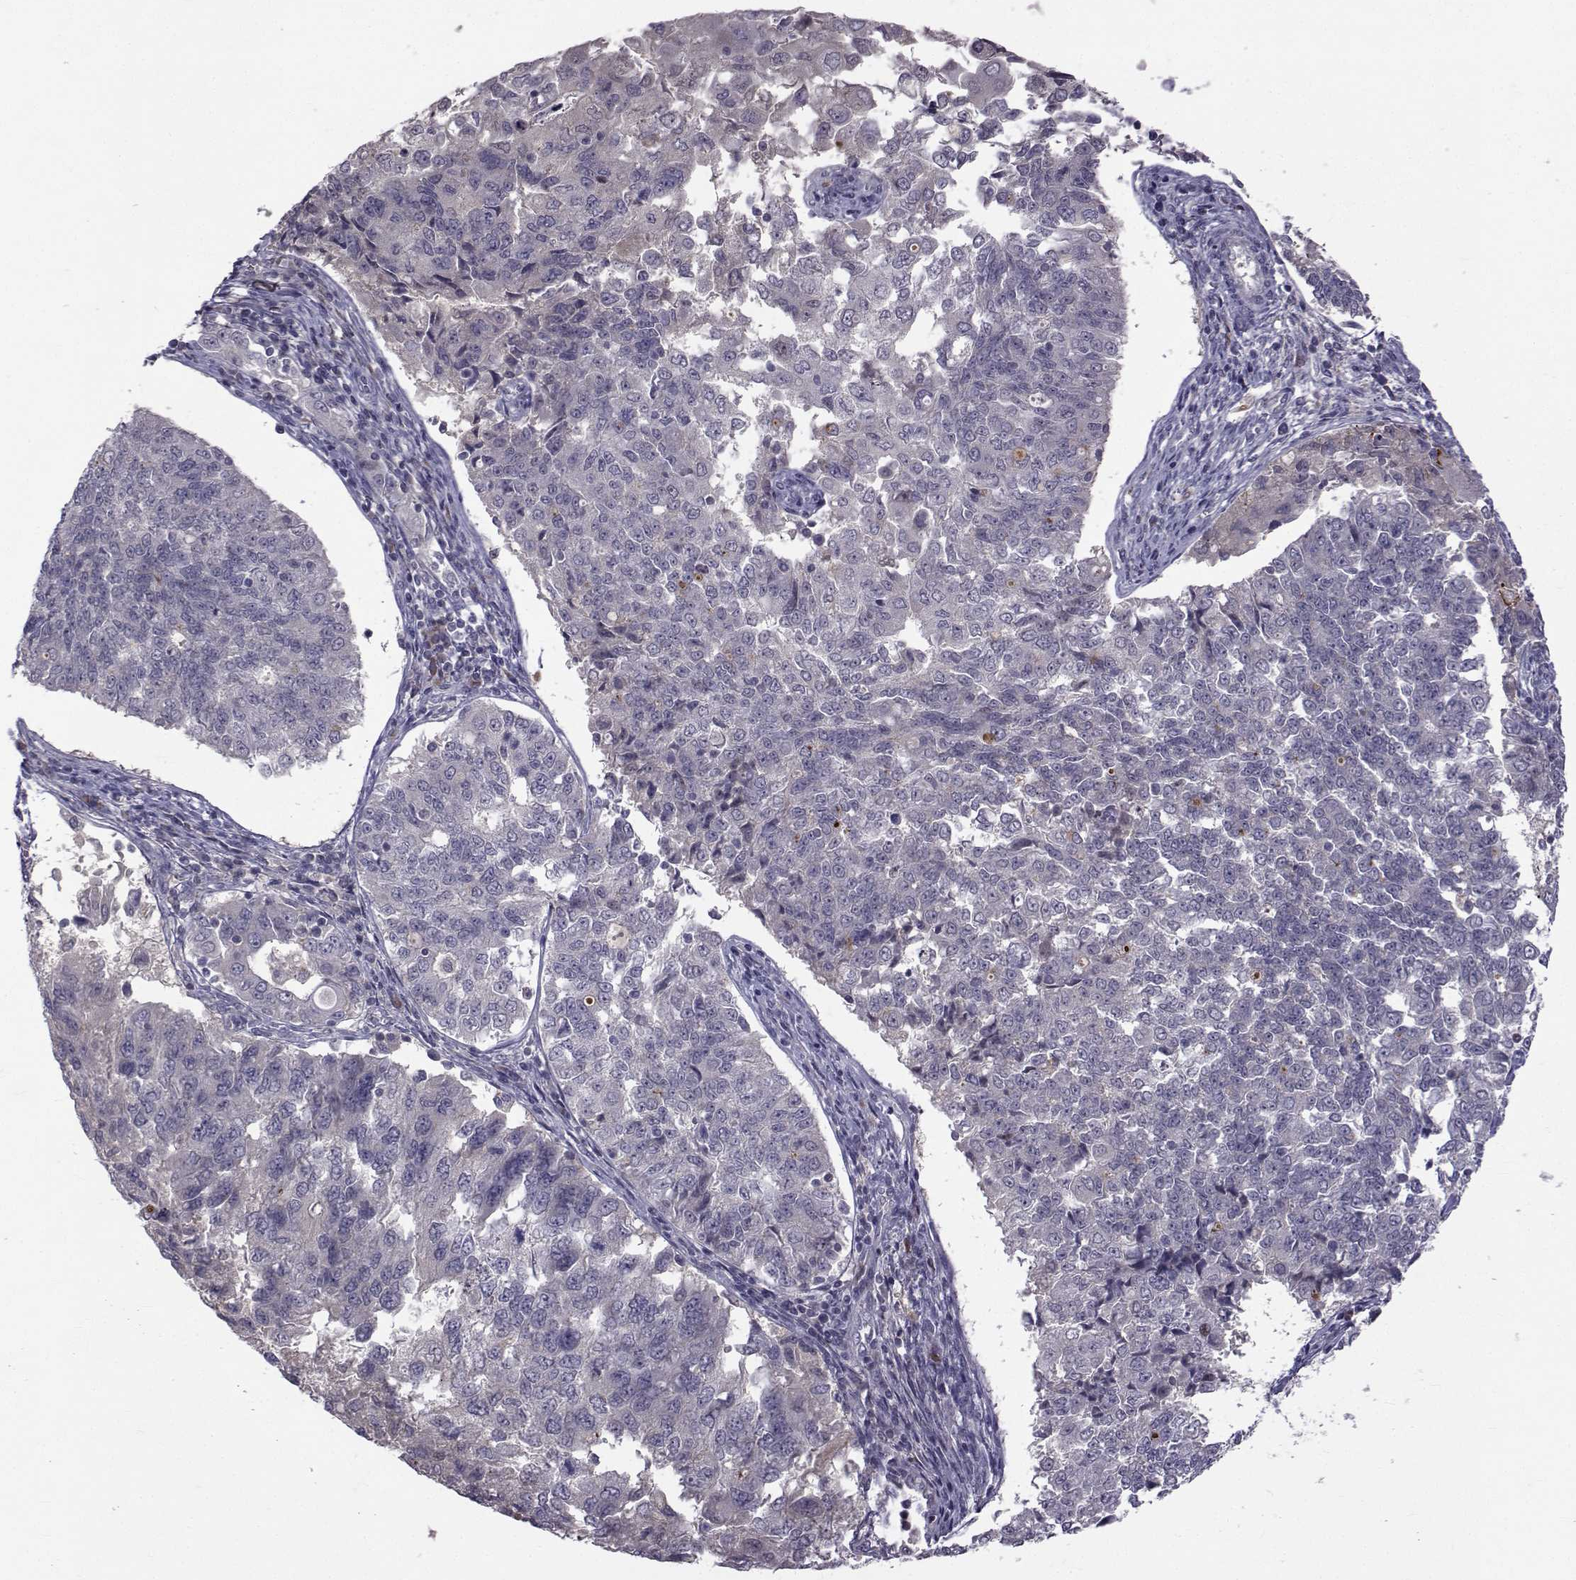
{"staining": {"intensity": "negative", "quantity": "none", "location": "none"}, "tissue": "endometrial cancer", "cell_type": "Tumor cells", "image_type": "cancer", "snomed": [{"axis": "morphology", "description": "Adenocarcinoma, NOS"}, {"axis": "topography", "description": "Endometrium"}], "caption": "Tumor cells show no significant expression in endometrial cancer.", "gene": "TNFRSF11B", "patient": {"sex": "female", "age": 43}}